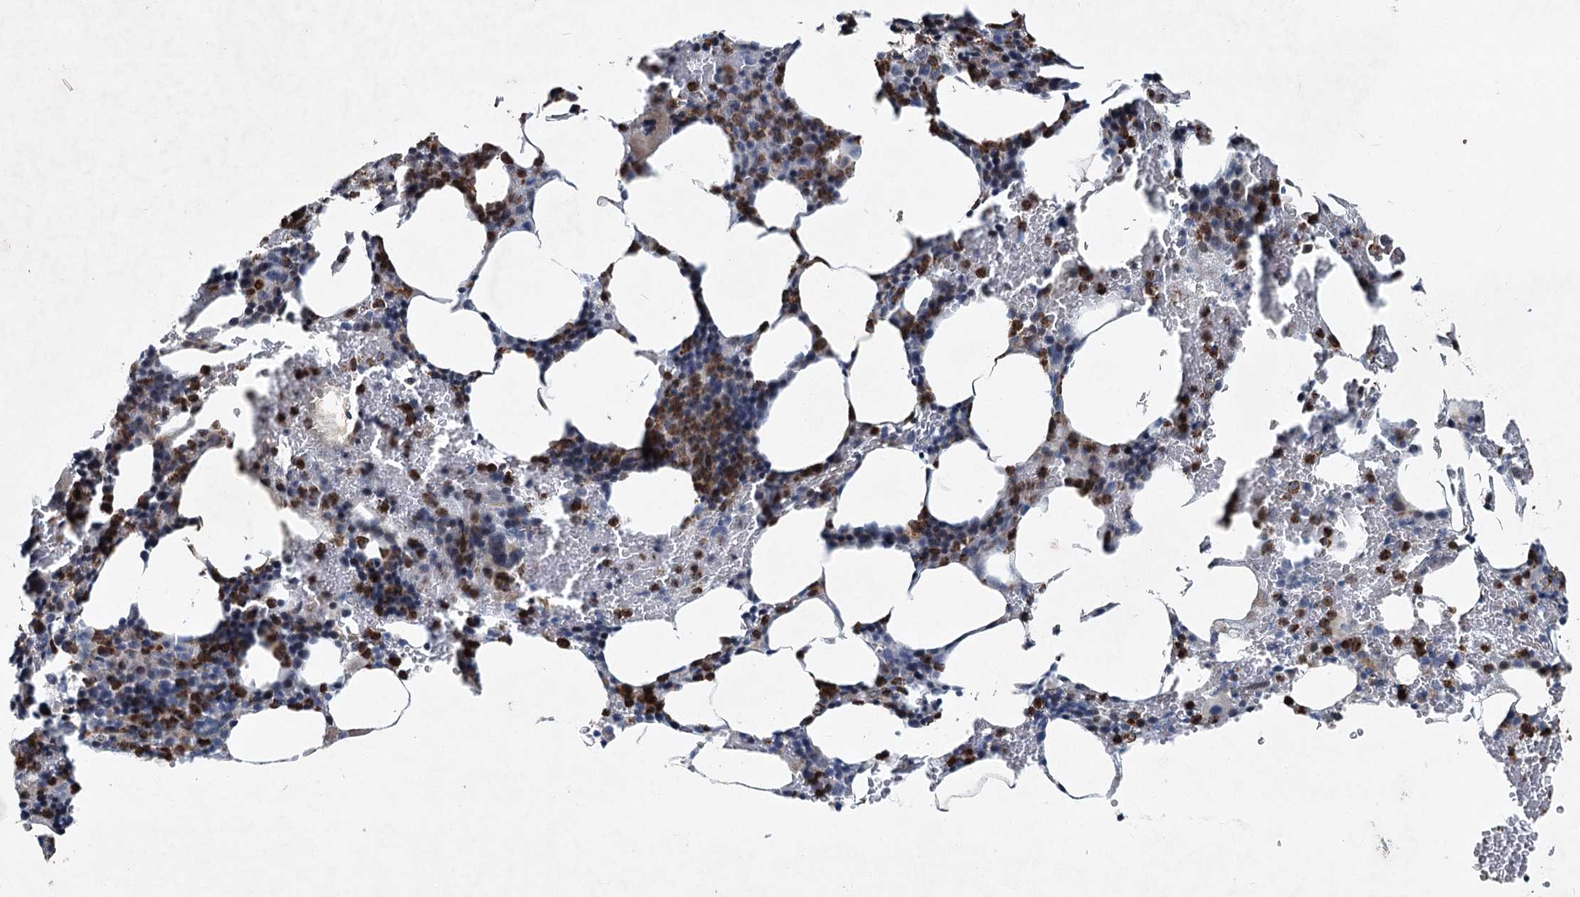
{"staining": {"intensity": "strong", "quantity": "25%-75%", "location": "cytoplasmic/membranous"}, "tissue": "bone marrow", "cell_type": "Hematopoietic cells", "image_type": "normal", "snomed": [{"axis": "morphology", "description": "Normal tissue, NOS"}, {"axis": "topography", "description": "Bone marrow"}], "caption": "Immunohistochemistry staining of normal bone marrow, which demonstrates high levels of strong cytoplasmic/membranous positivity in about 25%-75% of hematopoietic cells indicating strong cytoplasmic/membranous protein positivity. The staining was performed using DAB (3,3'-diaminobenzidine) (brown) for protein detection and nuclei were counterstained in hematoxylin (blue).", "gene": "ENSG00000285330", "patient": {"sex": "male", "age": 62}}